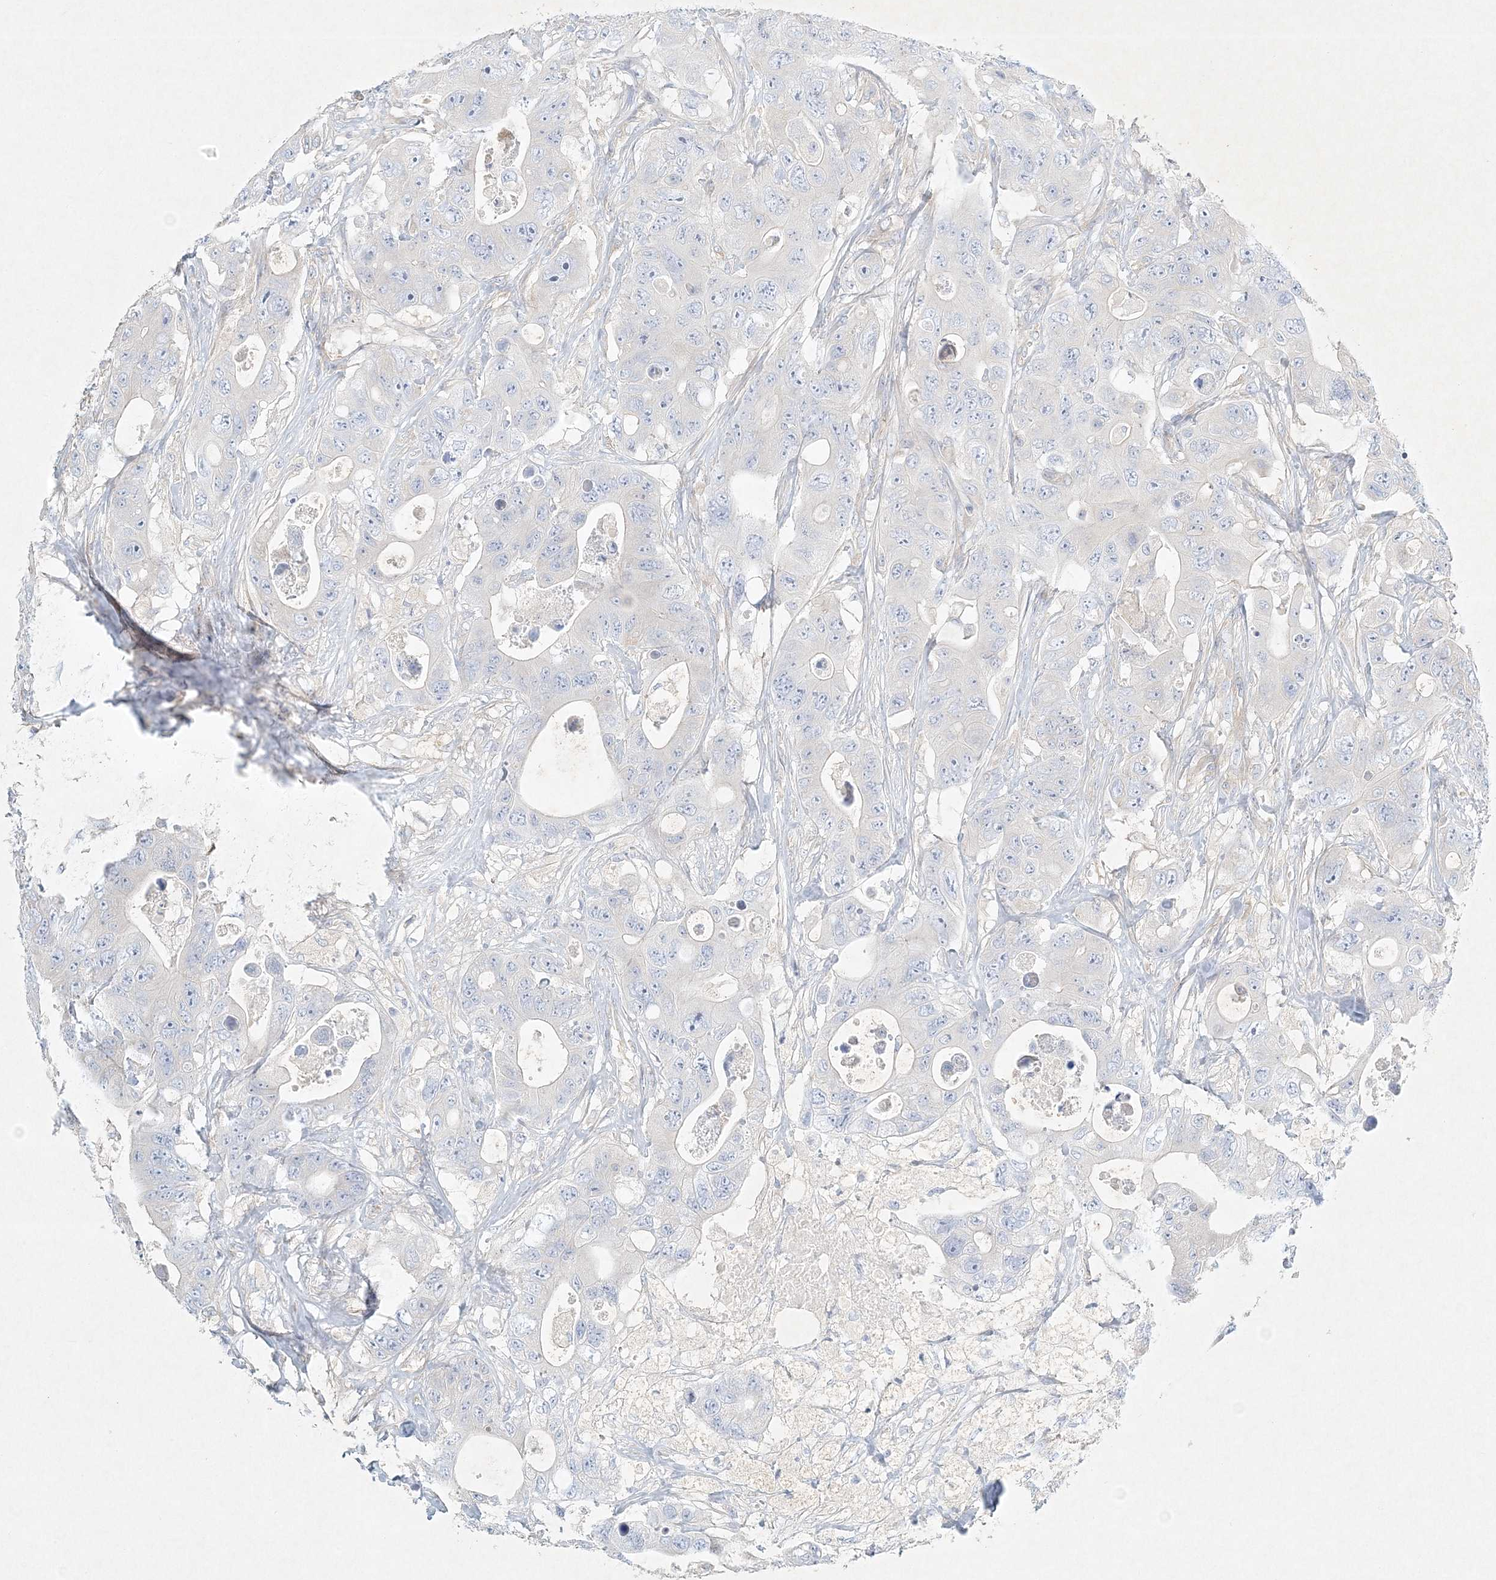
{"staining": {"intensity": "negative", "quantity": "none", "location": "none"}, "tissue": "colorectal cancer", "cell_type": "Tumor cells", "image_type": "cancer", "snomed": [{"axis": "morphology", "description": "Adenocarcinoma, NOS"}, {"axis": "topography", "description": "Colon"}], "caption": "Tumor cells are negative for protein expression in human colorectal cancer (adenocarcinoma).", "gene": "STK11IP", "patient": {"sex": "female", "age": 46}}